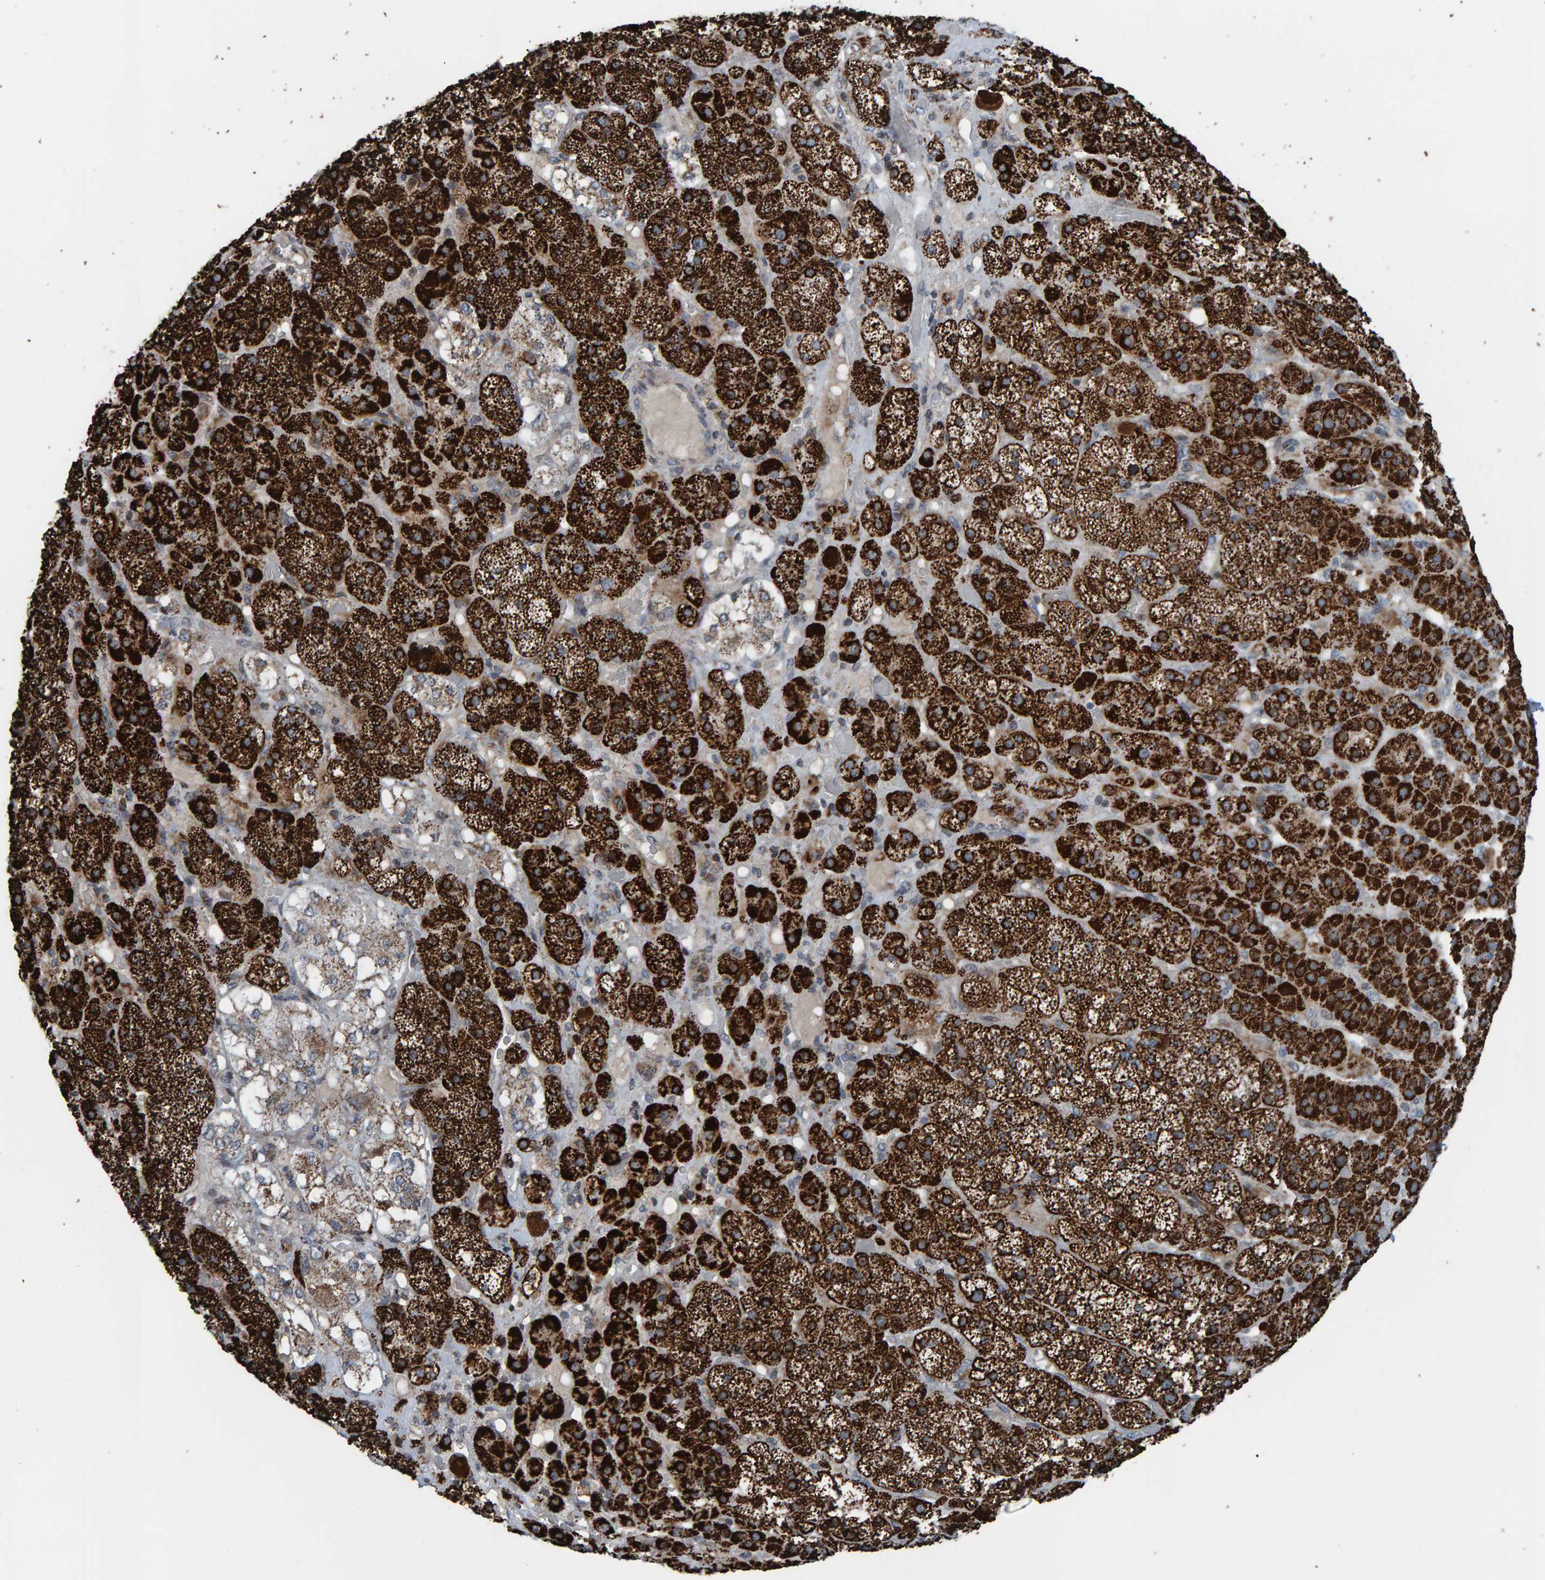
{"staining": {"intensity": "strong", "quantity": ">75%", "location": "cytoplasmic/membranous"}, "tissue": "adrenal gland", "cell_type": "Glandular cells", "image_type": "normal", "snomed": [{"axis": "morphology", "description": "Normal tissue, NOS"}, {"axis": "topography", "description": "Adrenal gland"}], "caption": "Adrenal gland stained with IHC shows strong cytoplasmic/membranous staining in approximately >75% of glandular cells.", "gene": "ZNF48", "patient": {"sex": "male", "age": 57}}